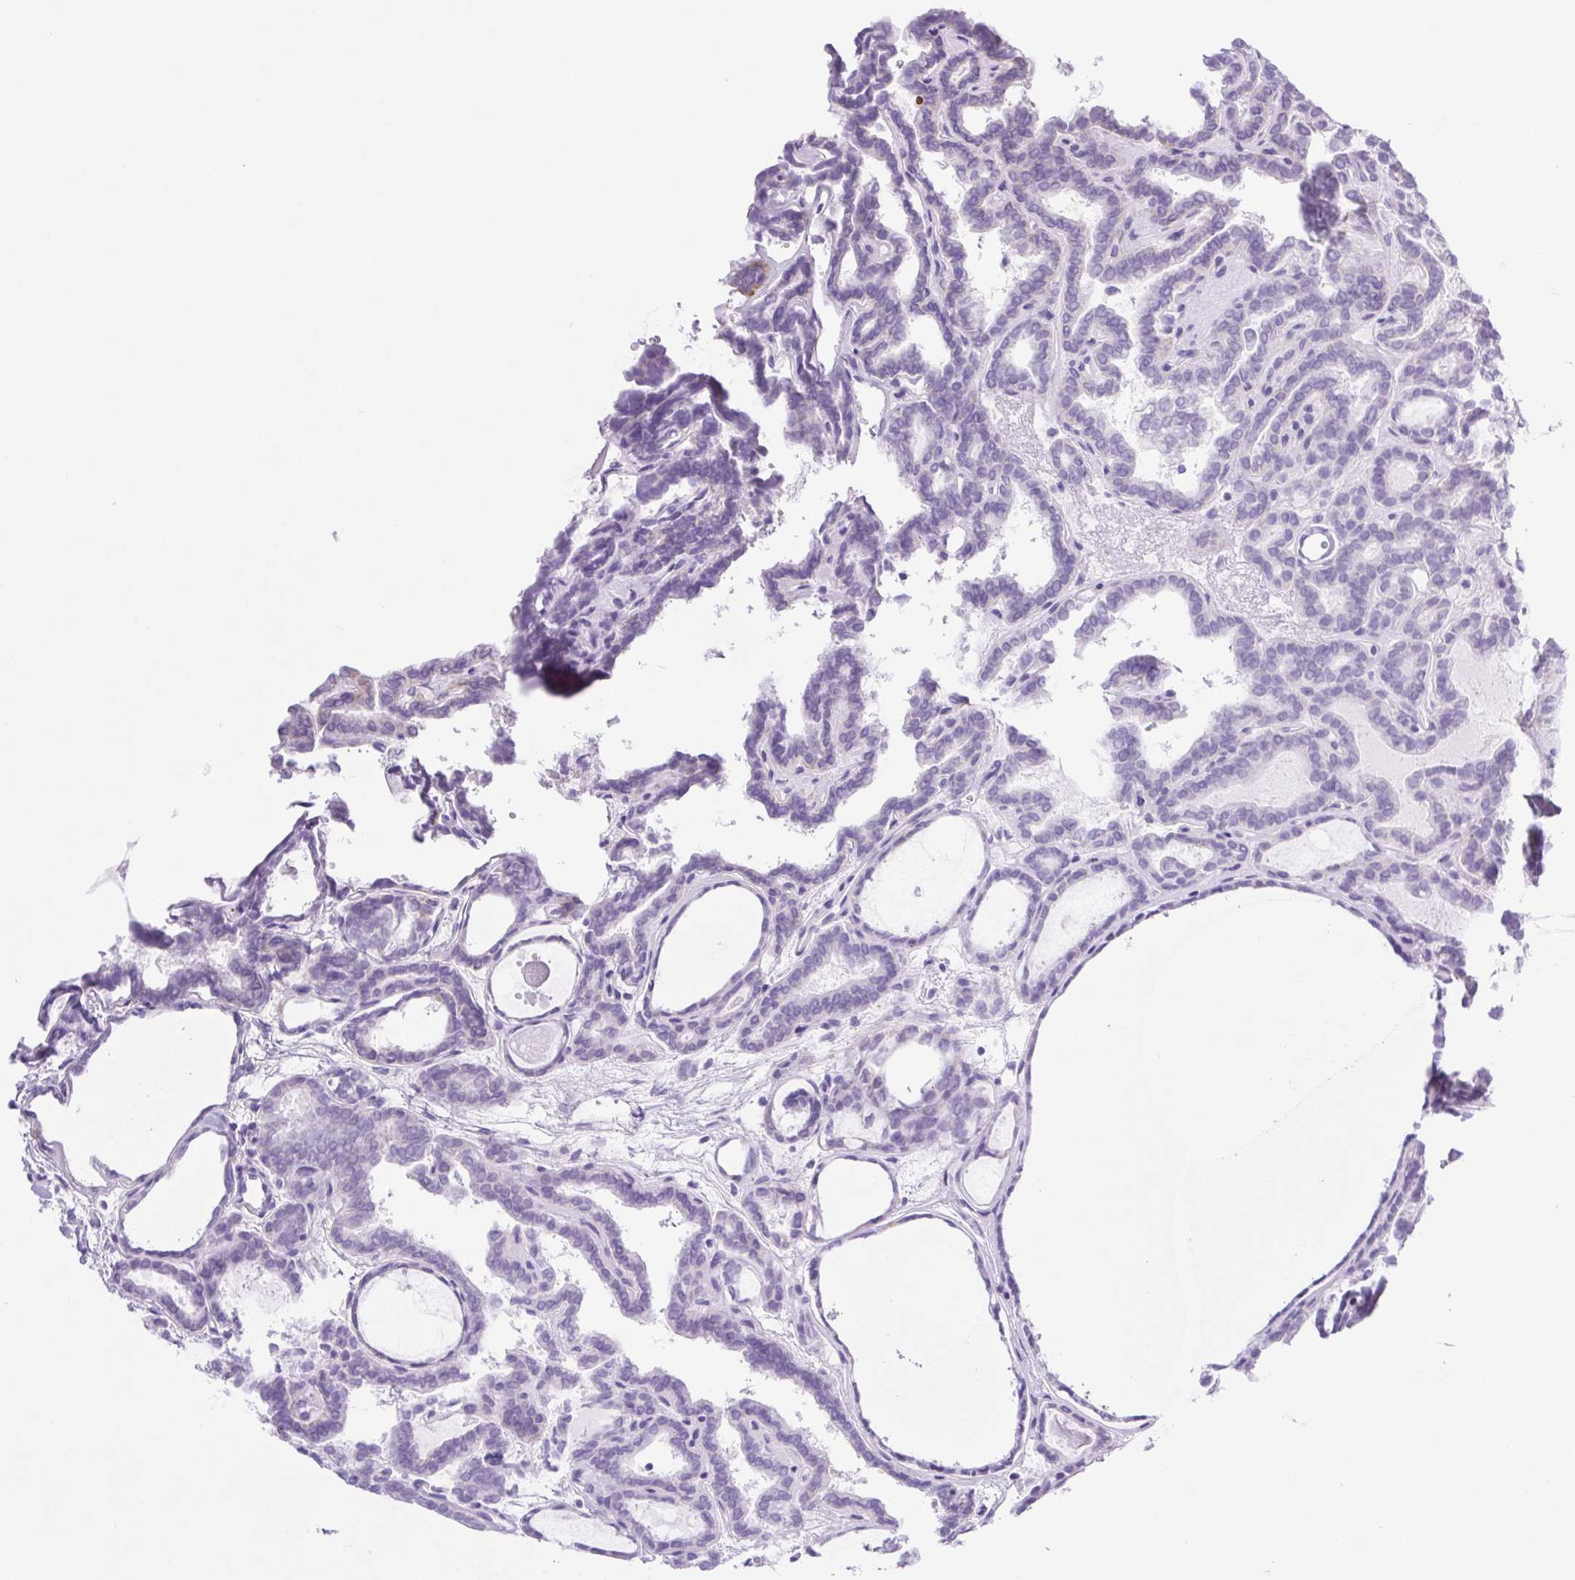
{"staining": {"intensity": "negative", "quantity": "none", "location": "none"}, "tissue": "thyroid cancer", "cell_type": "Tumor cells", "image_type": "cancer", "snomed": [{"axis": "morphology", "description": "Papillary adenocarcinoma, NOS"}, {"axis": "topography", "description": "Thyroid gland"}], "caption": "Immunohistochemistry photomicrograph of neoplastic tissue: human thyroid papillary adenocarcinoma stained with DAB displays no significant protein staining in tumor cells.", "gene": "SYNPR", "patient": {"sex": "female", "age": 46}}